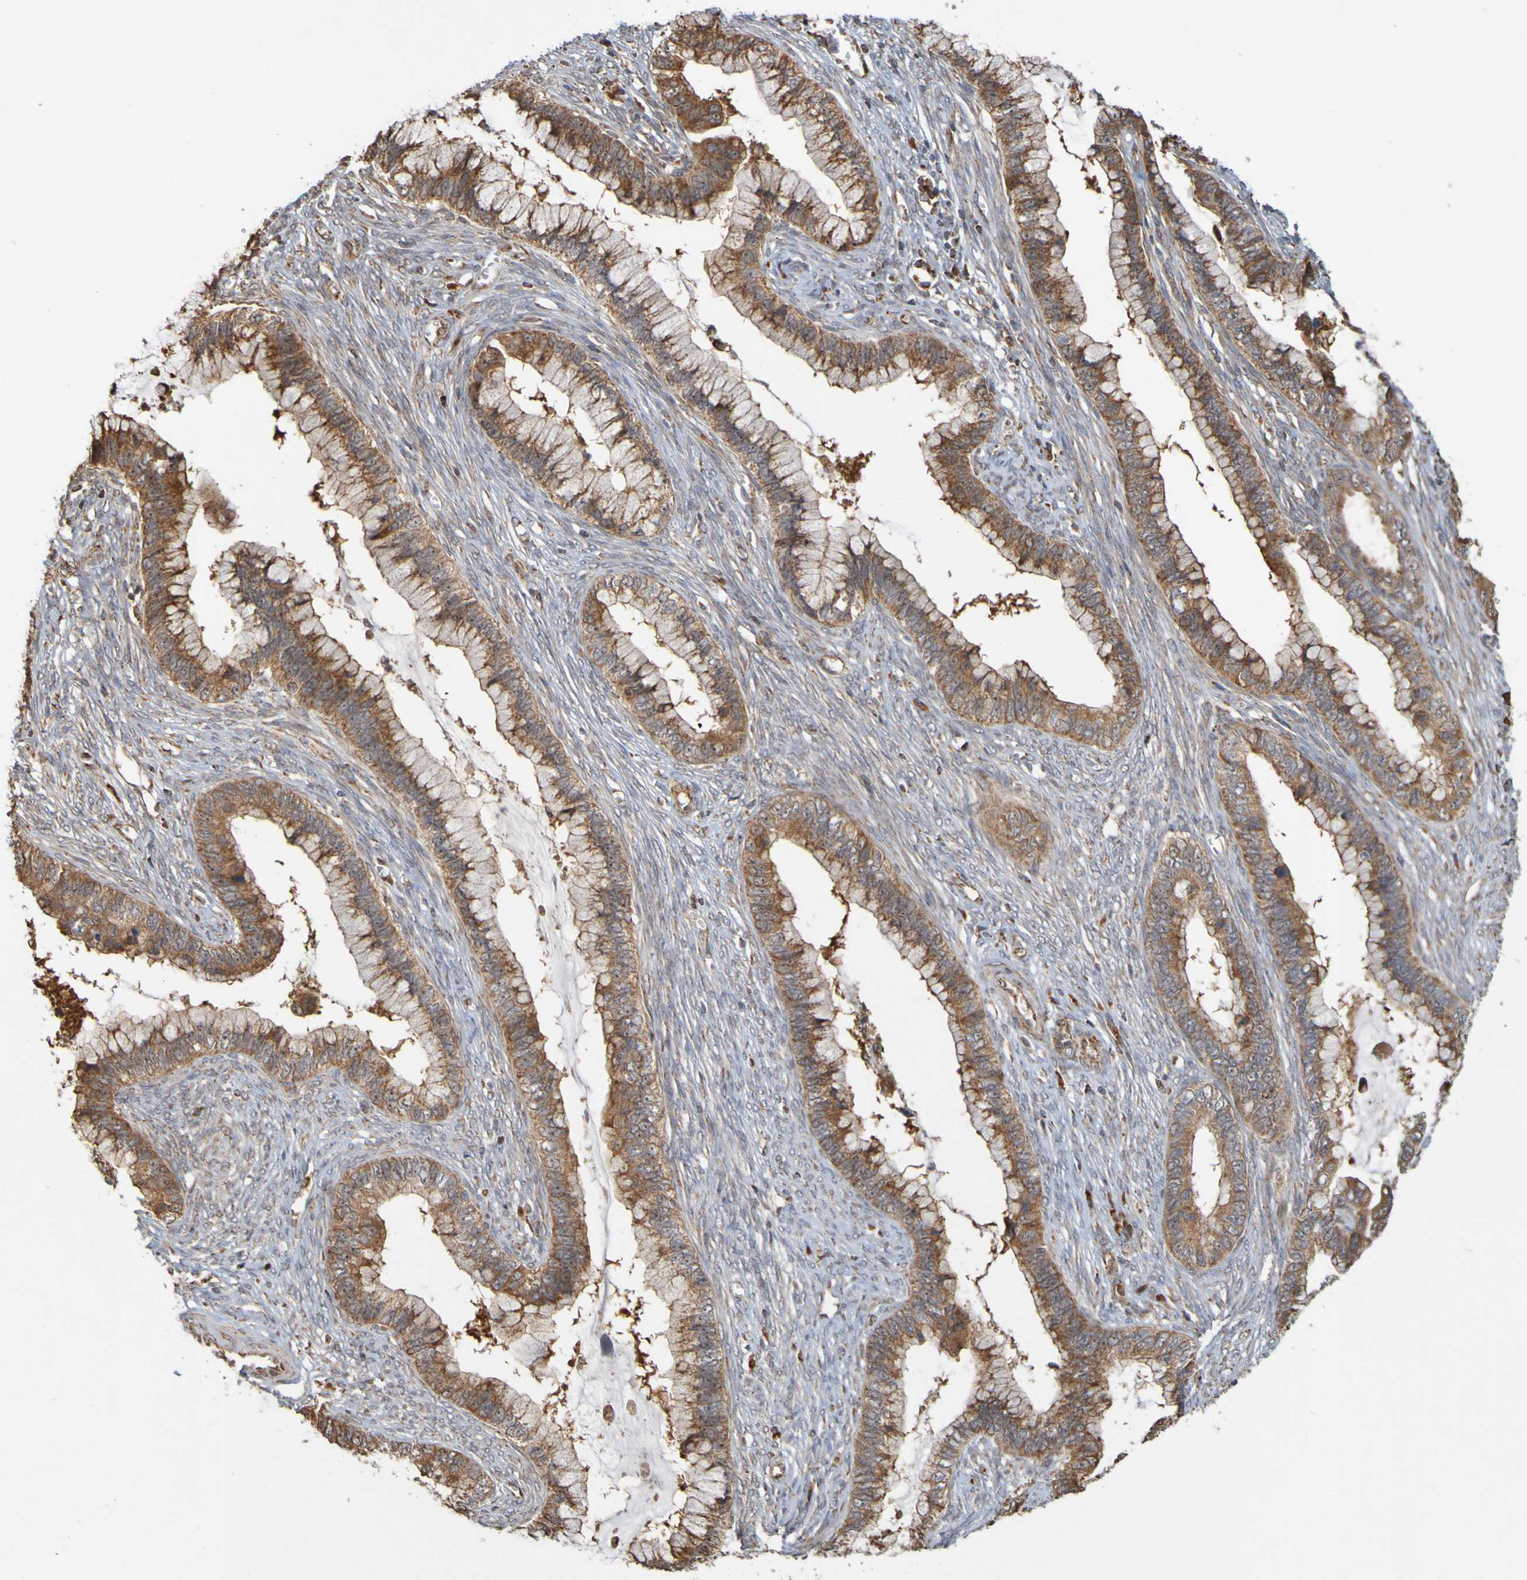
{"staining": {"intensity": "moderate", "quantity": ">75%", "location": "cytoplasmic/membranous"}, "tissue": "cervical cancer", "cell_type": "Tumor cells", "image_type": "cancer", "snomed": [{"axis": "morphology", "description": "Adenocarcinoma, NOS"}, {"axis": "topography", "description": "Cervix"}], "caption": "Adenocarcinoma (cervical) was stained to show a protein in brown. There is medium levels of moderate cytoplasmic/membranous staining in approximately >75% of tumor cells. (DAB (3,3'-diaminobenzidine) IHC with brightfield microscopy, high magnification).", "gene": "TMBIM1", "patient": {"sex": "female", "age": 44}}